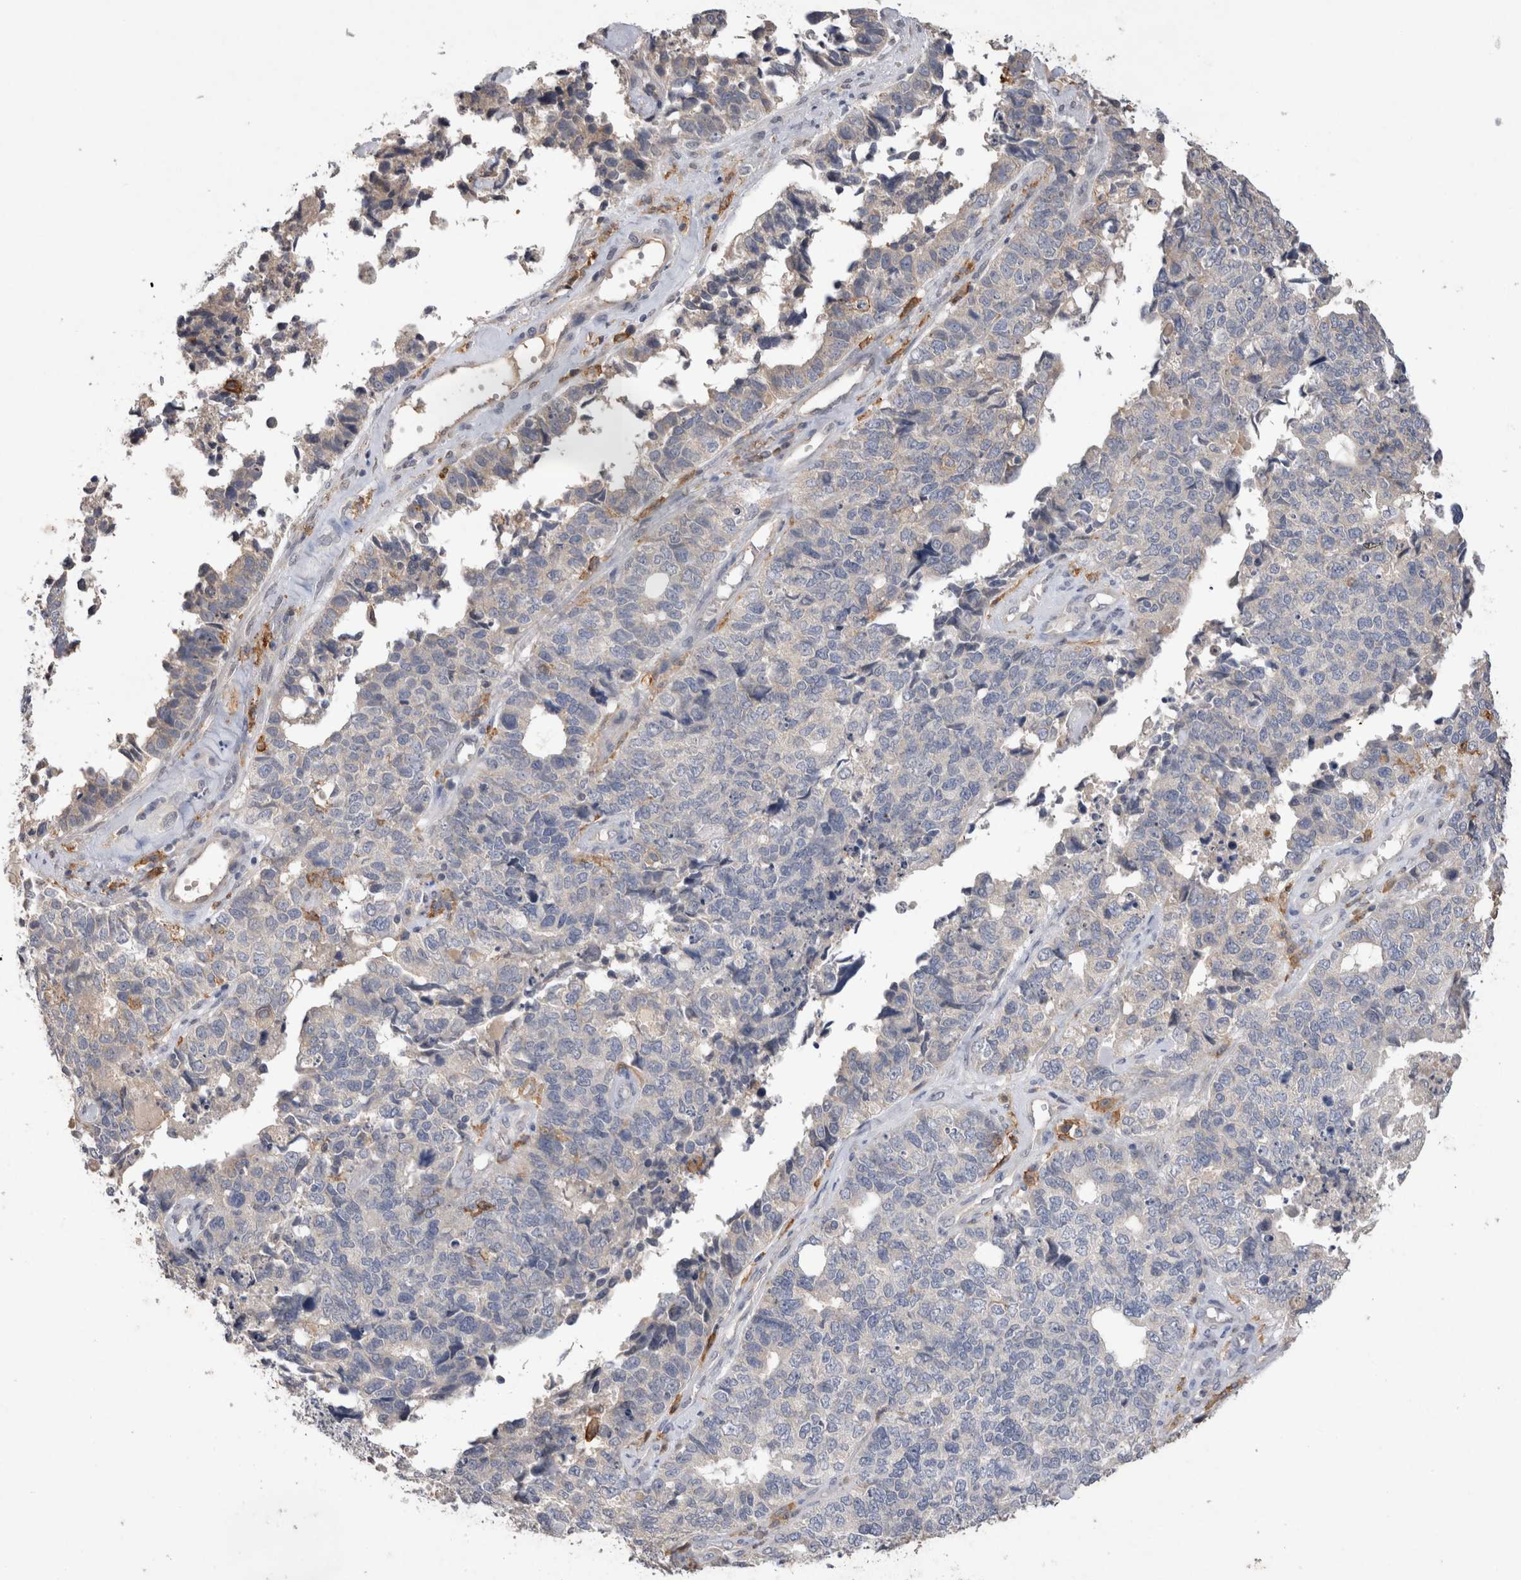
{"staining": {"intensity": "negative", "quantity": "none", "location": "none"}, "tissue": "cervical cancer", "cell_type": "Tumor cells", "image_type": "cancer", "snomed": [{"axis": "morphology", "description": "Squamous cell carcinoma, NOS"}, {"axis": "topography", "description": "Cervix"}], "caption": "This is an IHC histopathology image of human cervical cancer (squamous cell carcinoma). There is no expression in tumor cells.", "gene": "VSIG4", "patient": {"sex": "female", "age": 63}}